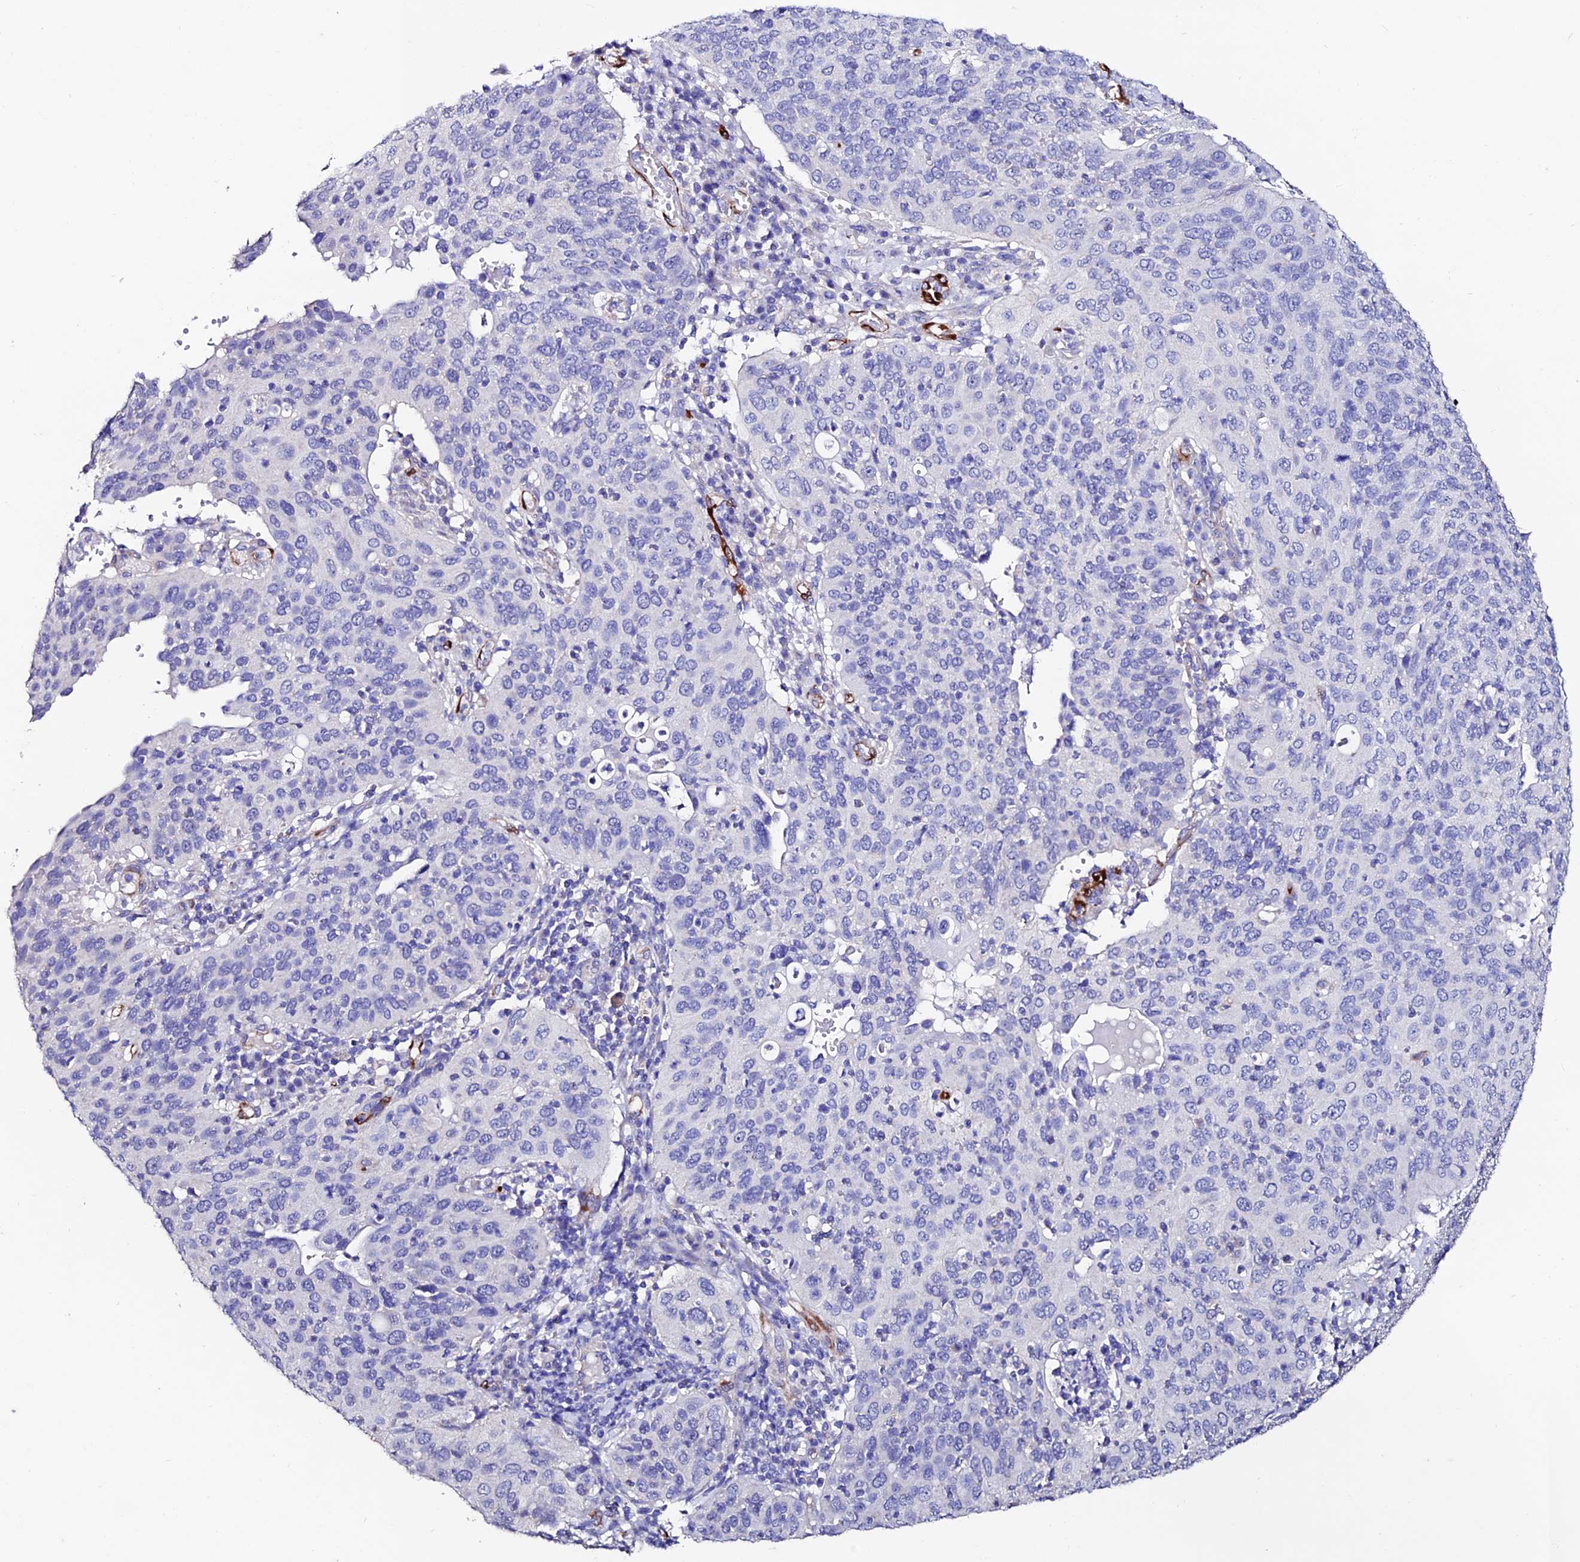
{"staining": {"intensity": "negative", "quantity": "none", "location": "none"}, "tissue": "cervical cancer", "cell_type": "Tumor cells", "image_type": "cancer", "snomed": [{"axis": "morphology", "description": "Squamous cell carcinoma, NOS"}, {"axis": "topography", "description": "Cervix"}], "caption": "The histopathology image displays no staining of tumor cells in squamous cell carcinoma (cervical). (DAB (3,3'-diaminobenzidine) immunohistochemistry visualized using brightfield microscopy, high magnification).", "gene": "ESM1", "patient": {"sex": "female", "age": 36}}